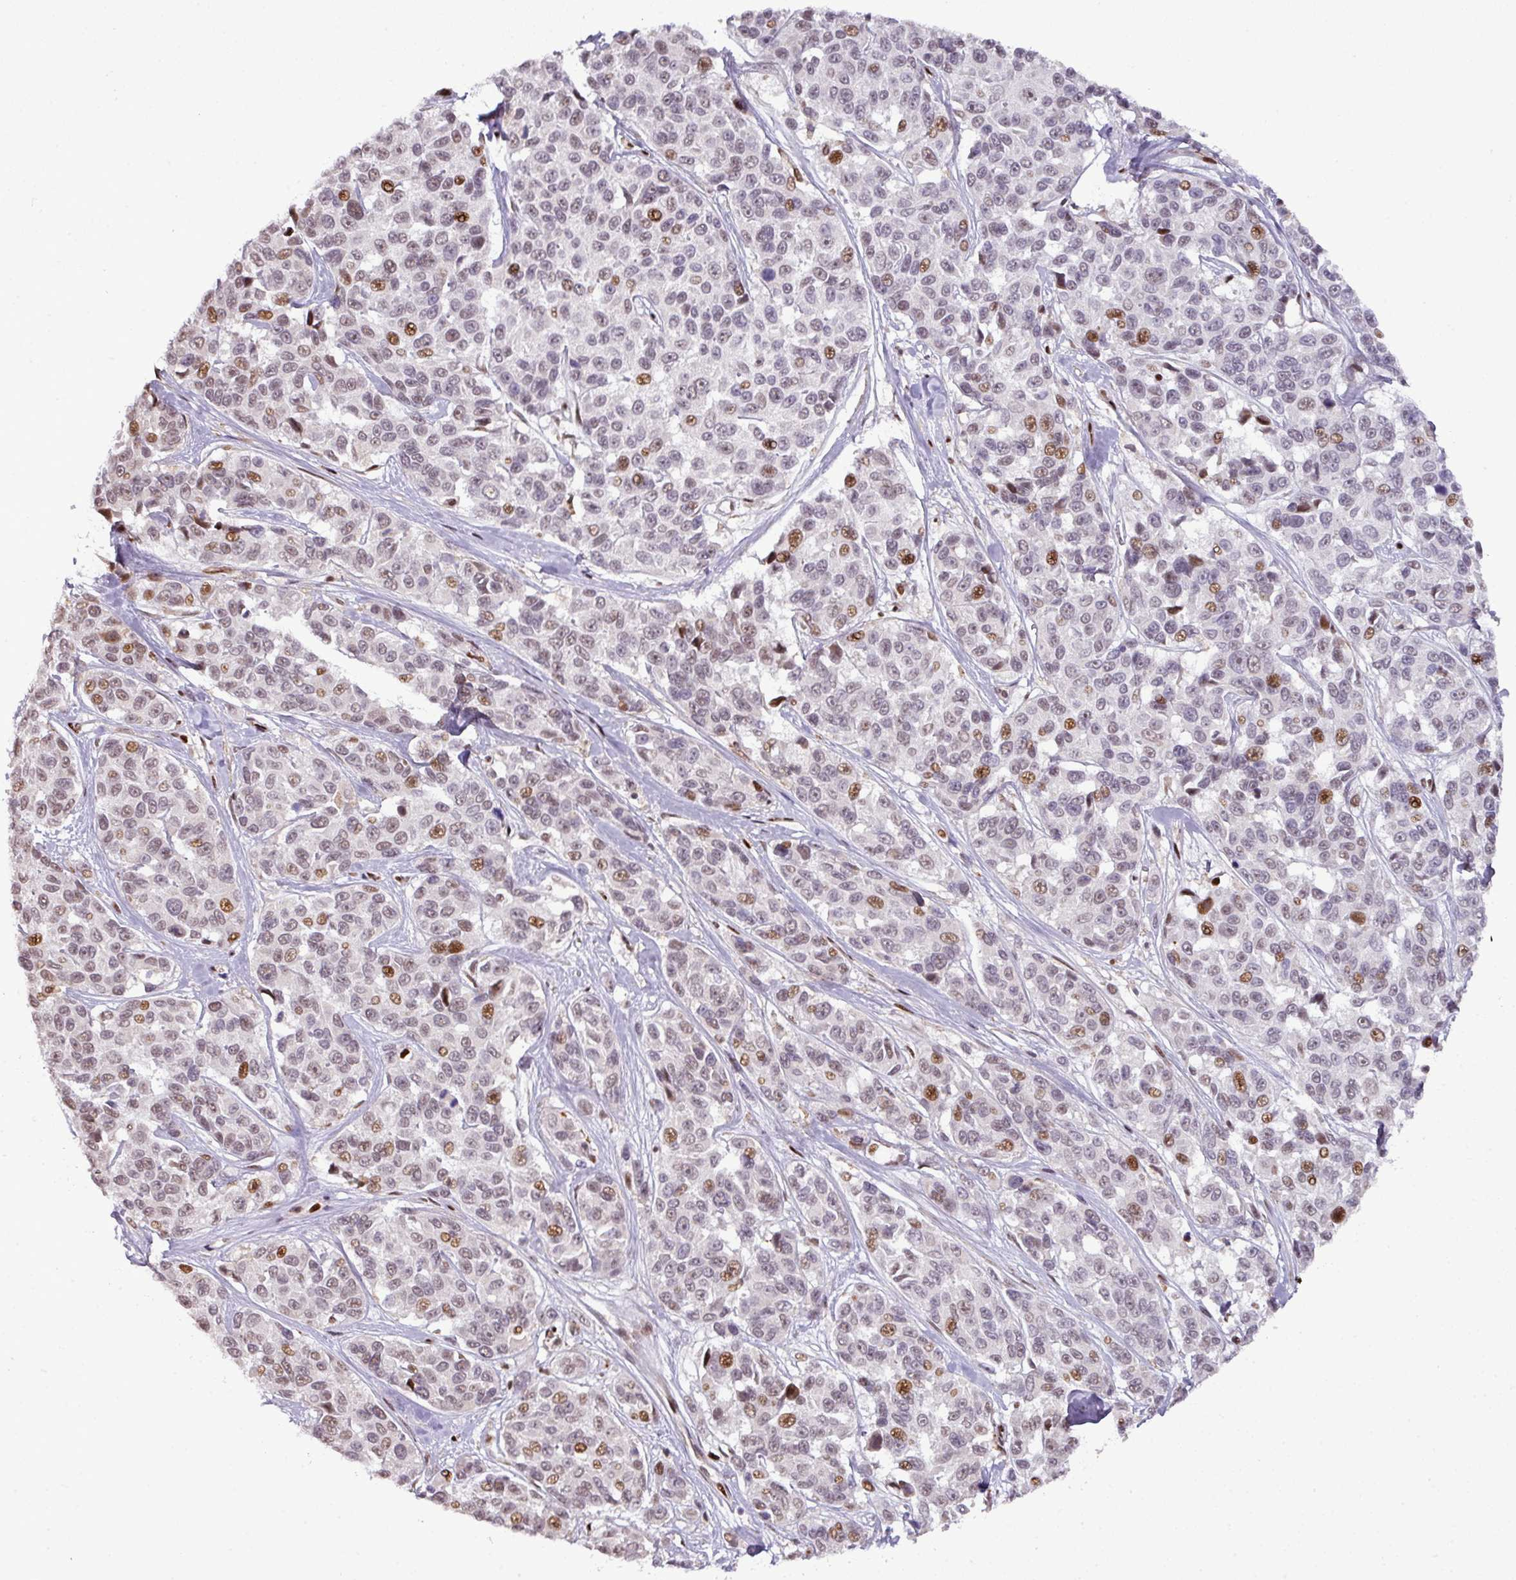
{"staining": {"intensity": "moderate", "quantity": "25%-75%", "location": "nuclear"}, "tissue": "melanoma", "cell_type": "Tumor cells", "image_type": "cancer", "snomed": [{"axis": "morphology", "description": "Malignant melanoma, NOS"}, {"axis": "topography", "description": "Skin"}], "caption": "About 25%-75% of tumor cells in melanoma reveal moderate nuclear protein positivity as visualized by brown immunohistochemical staining.", "gene": "MYSM1", "patient": {"sex": "female", "age": 66}}